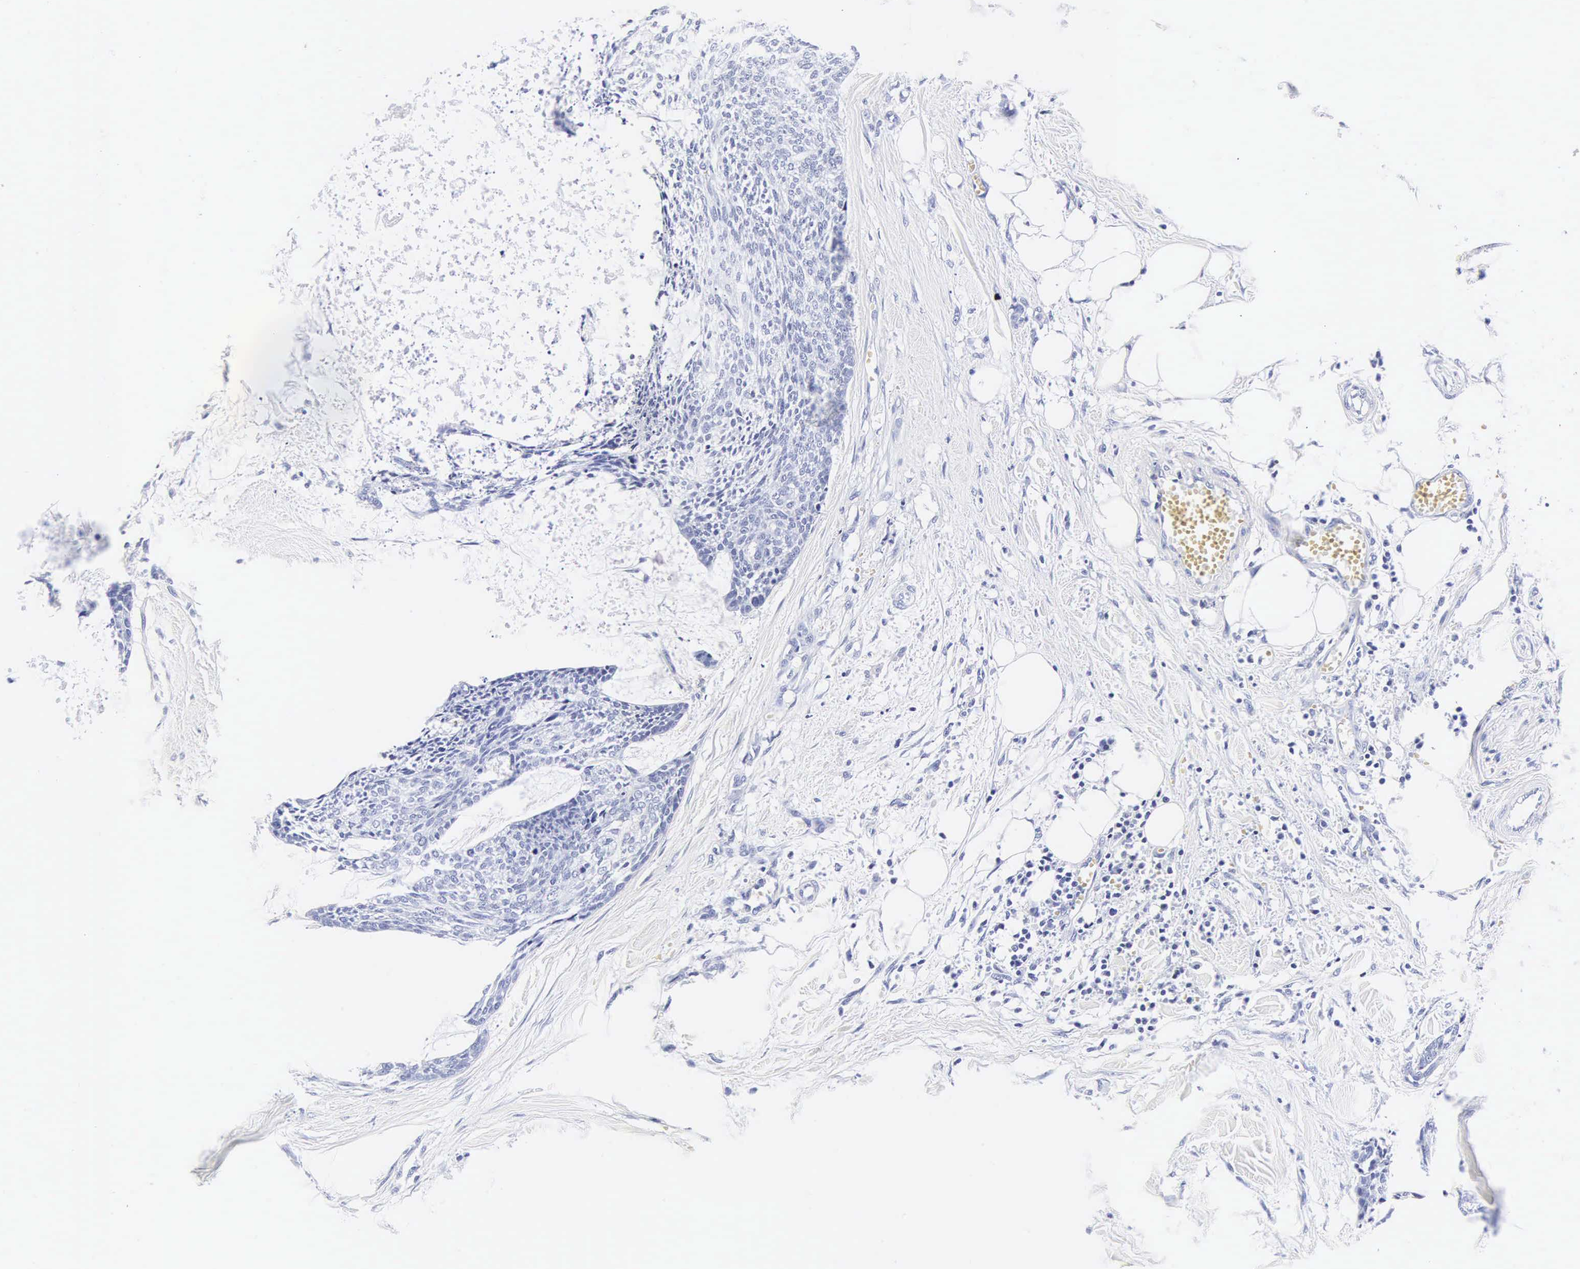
{"staining": {"intensity": "negative", "quantity": "none", "location": "none"}, "tissue": "head and neck cancer", "cell_type": "Tumor cells", "image_type": "cancer", "snomed": [{"axis": "morphology", "description": "Squamous cell carcinoma, NOS"}, {"axis": "topography", "description": "Salivary gland"}, {"axis": "topography", "description": "Head-Neck"}], "caption": "High power microscopy photomicrograph of an IHC histopathology image of head and neck squamous cell carcinoma, revealing no significant expression in tumor cells. (DAB immunohistochemistry with hematoxylin counter stain).", "gene": "INS", "patient": {"sex": "male", "age": 70}}